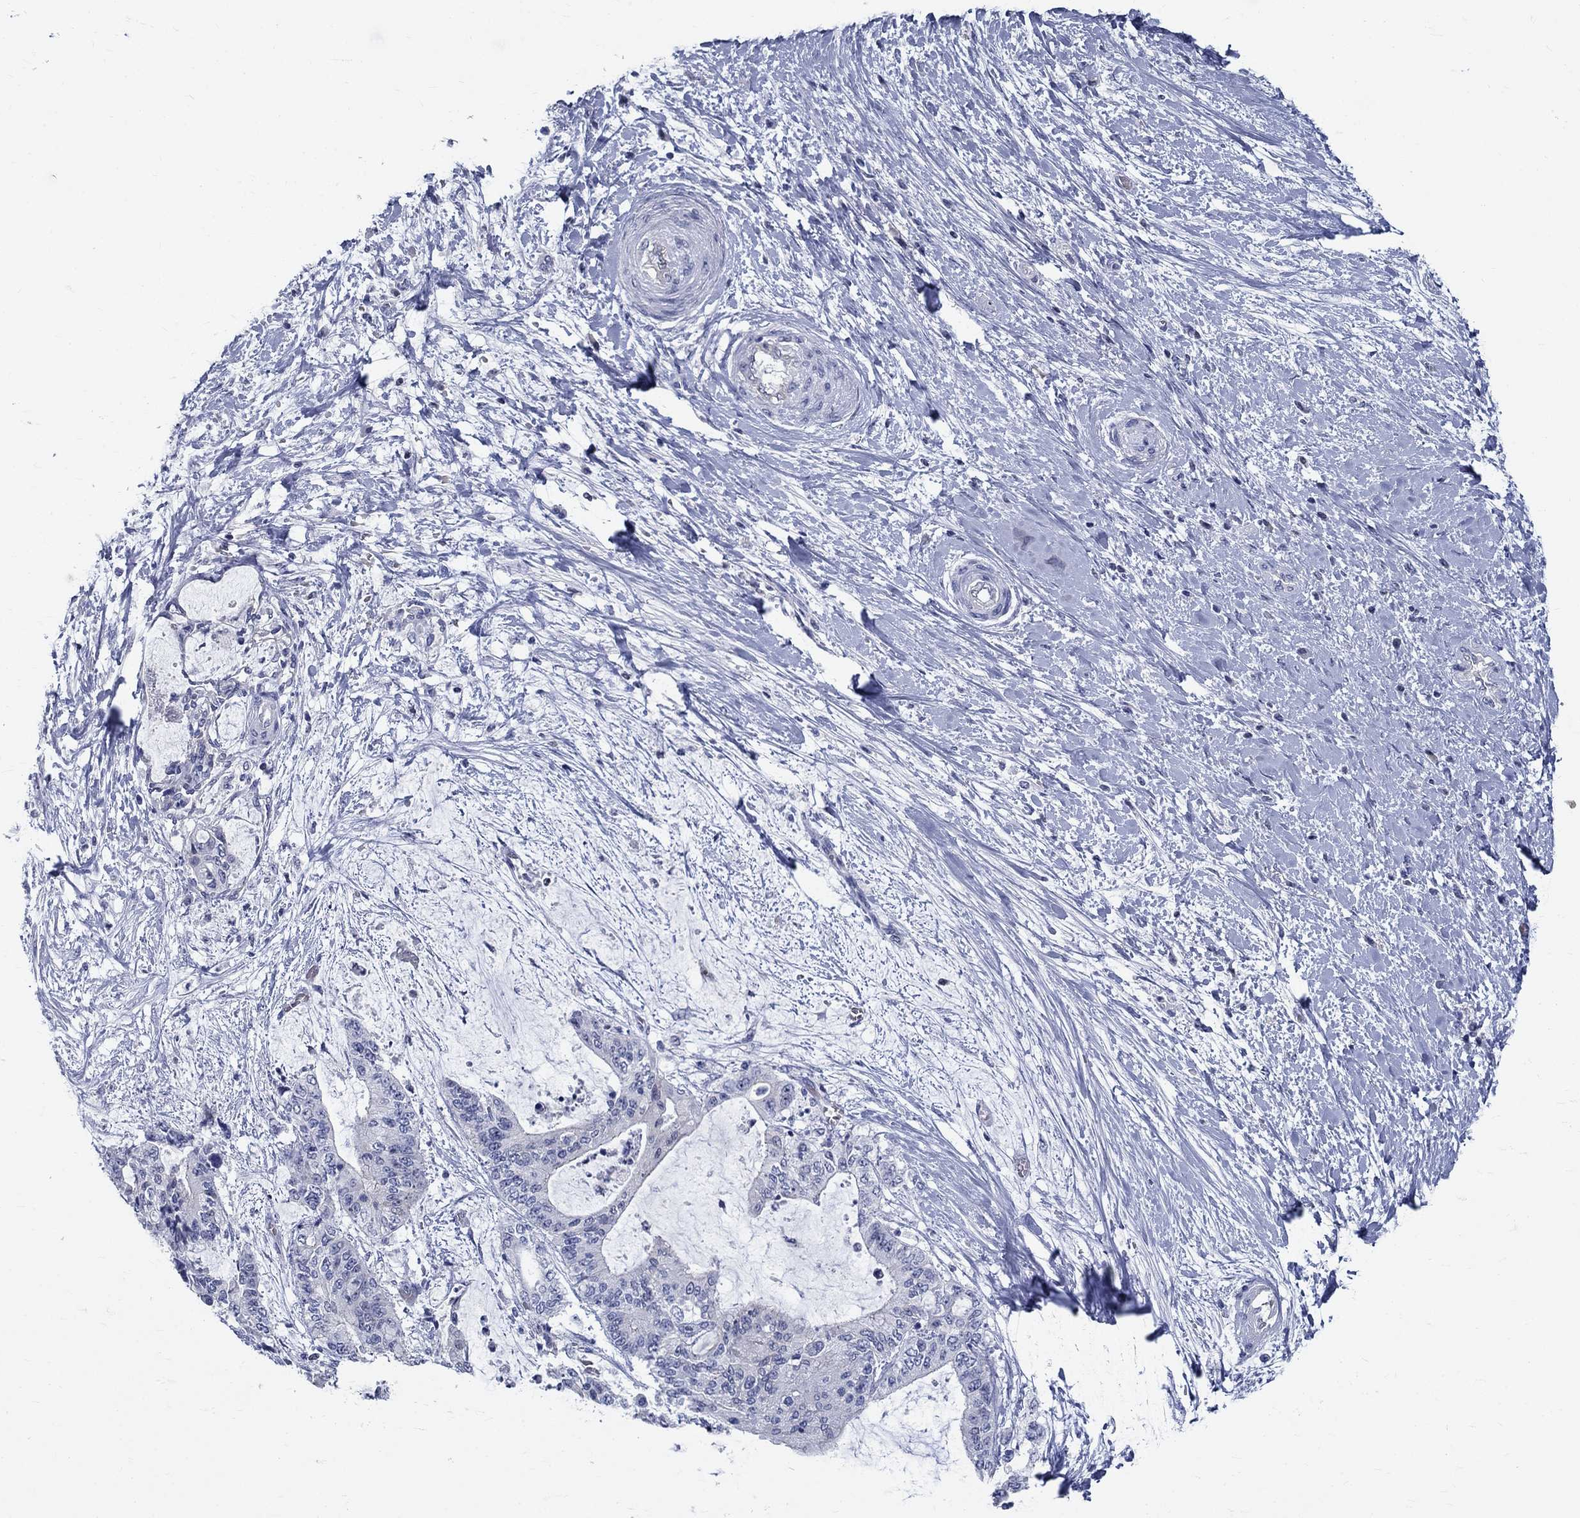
{"staining": {"intensity": "negative", "quantity": "none", "location": "none"}, "tissue": "liver cancer", "cell_type": "Tumor cells", "image_type": "cancer", "snomed": [{"axis": "morphology", "description": "Cholangiocarcinoma"}, {"axis": "topography", "description": "Liver"}], "caption": "Human liver cancer stained for a protein using immunohistochemistry (IHC) demonstrates no expression in tumor cells.", "gene": "GUCA1A", "patient": {"sex": "female", "age": 73}}